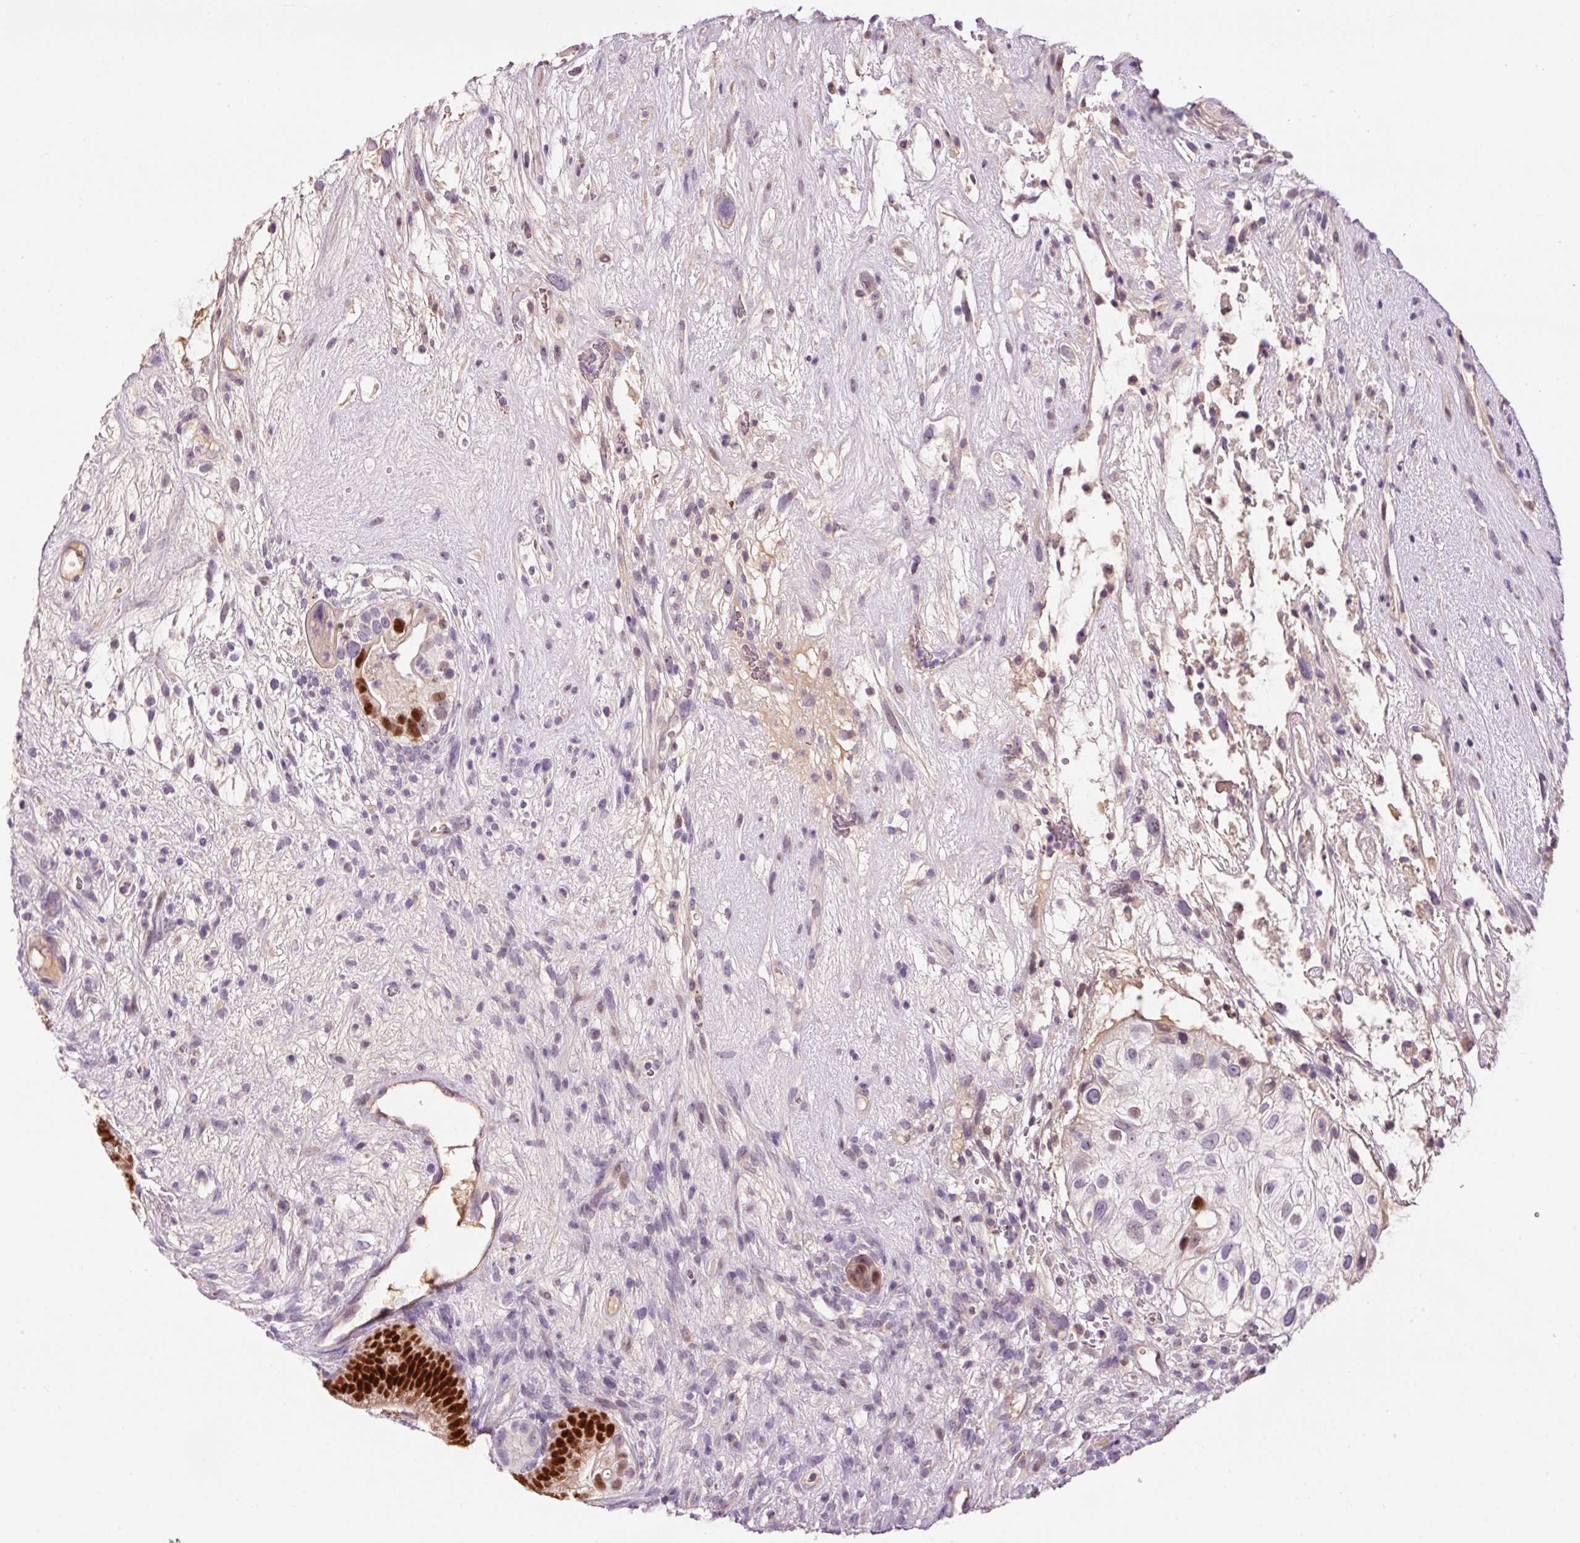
{"staining": {"intensity": "negative", "quantity": "none", "location": "none"}, "tissue": "testis cancer", "cell_type": "Tumor cells", "image_type": "cancer", "snomed": [{"axis": "morphology", "description": "Seminoma, NOS"}, {"axis": "morphology", "description": "Carcinoma, Embryonal, NOS"}, {"axis": "topography", "description": "Testis"}], "caption": "High power microscopy histopathology image of an immunohistochemistry image of seminoma (testis), revealing no significant expression in tumor cells.", "gene": "HNF1A", "patient": {"sex": "male", "age": 41}}